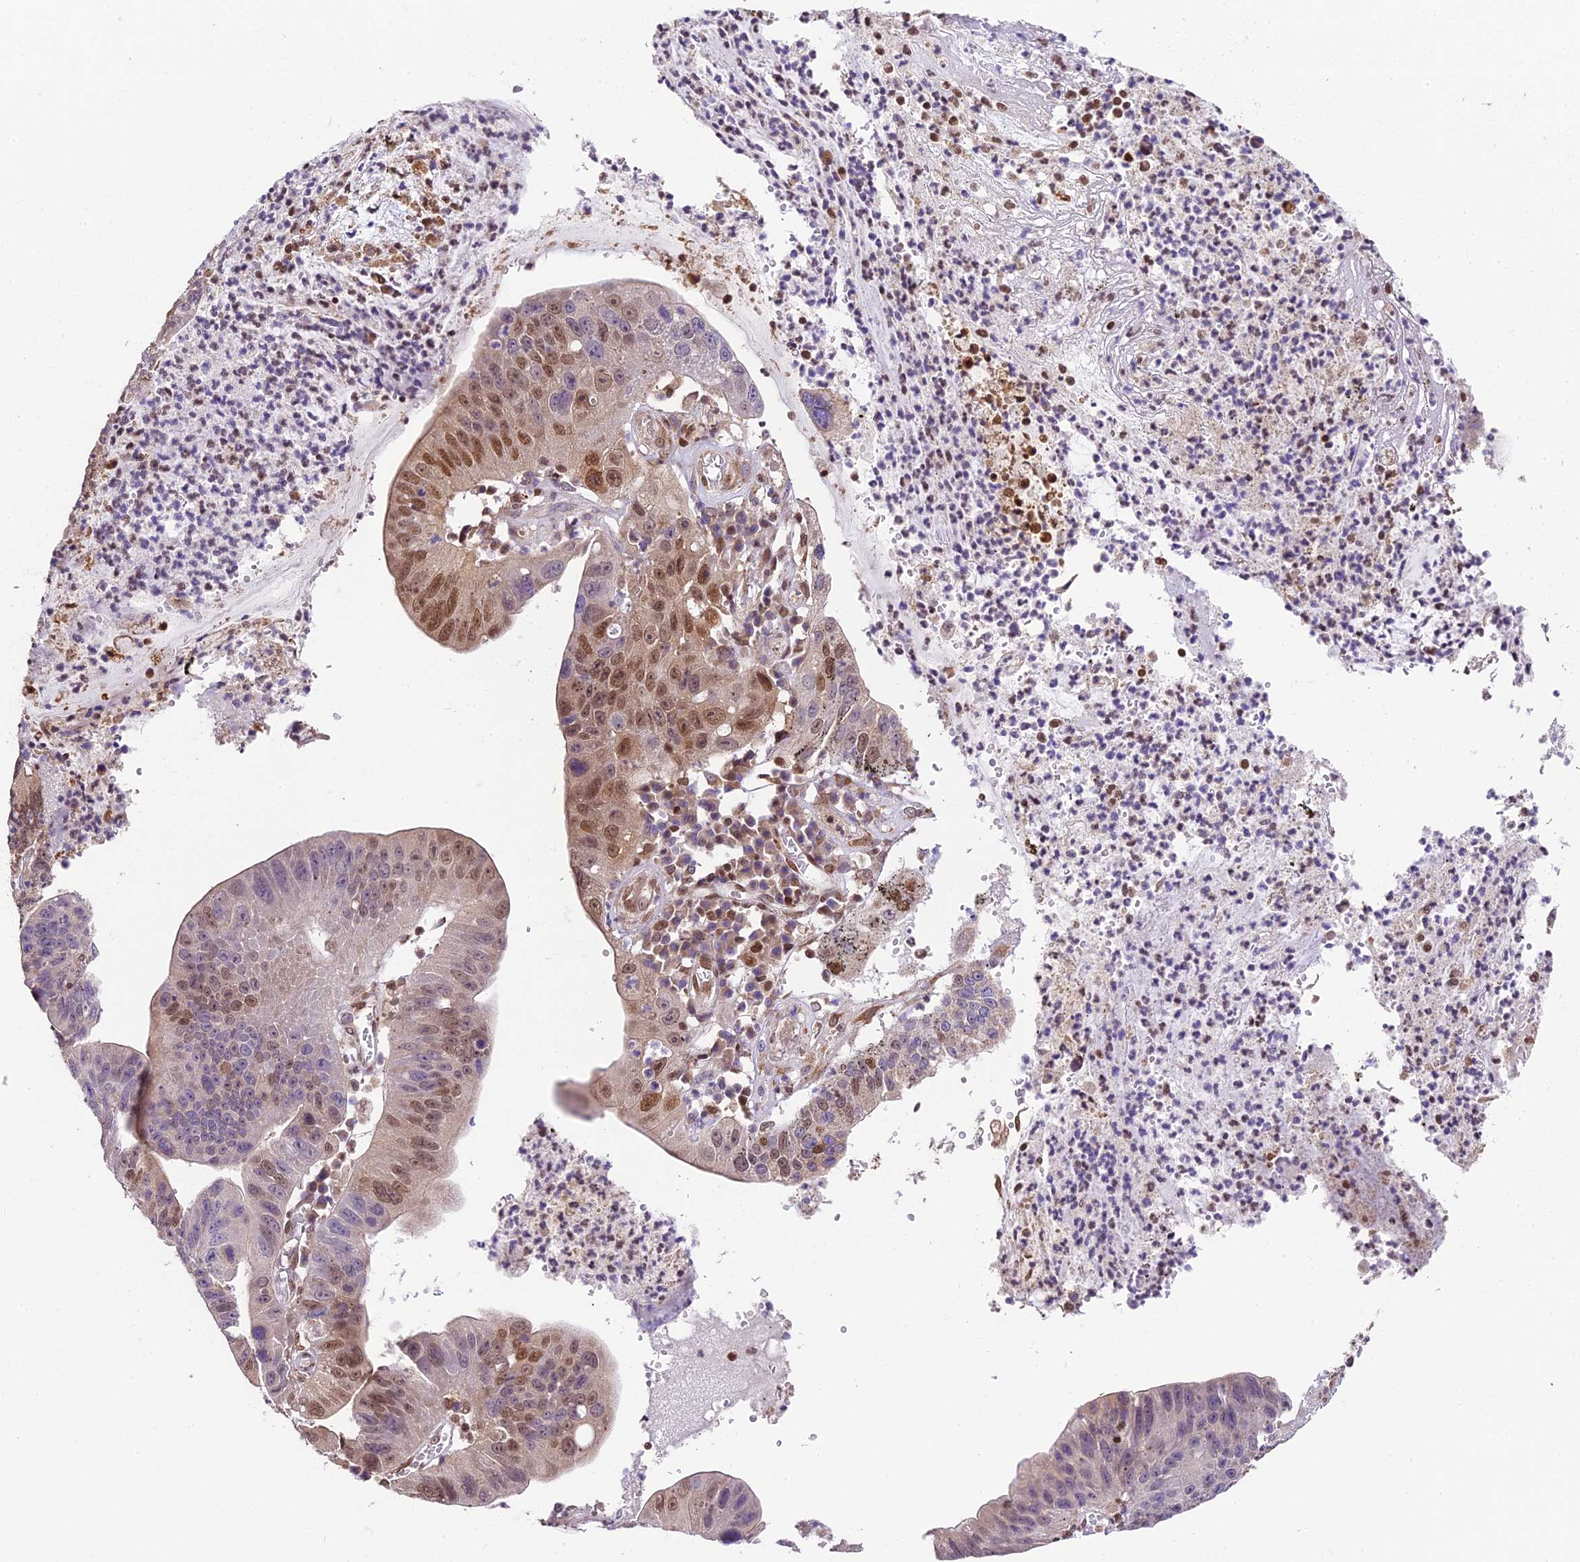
{"staining": {"intensity": "moderate", "quantity": "25%-75%", "location": "nuclear"}, "tissue": "stomach cancer", "cell_type": "Tumor cells", "image_type": "cancer", "snomed": [{"axis": "morphology", "description": "Adenocarcinoma, NOS"}, {"axis": "topography", "description": "Stomach"}], "caption": "An IHC histopathology image of tumor tissue is shown. Protein staining in brown labels moderate nuclear positivity in stomach cancer within tumor cells.", "gene": "TRIM22", "patient": {"sex": "male", "age": 59}}